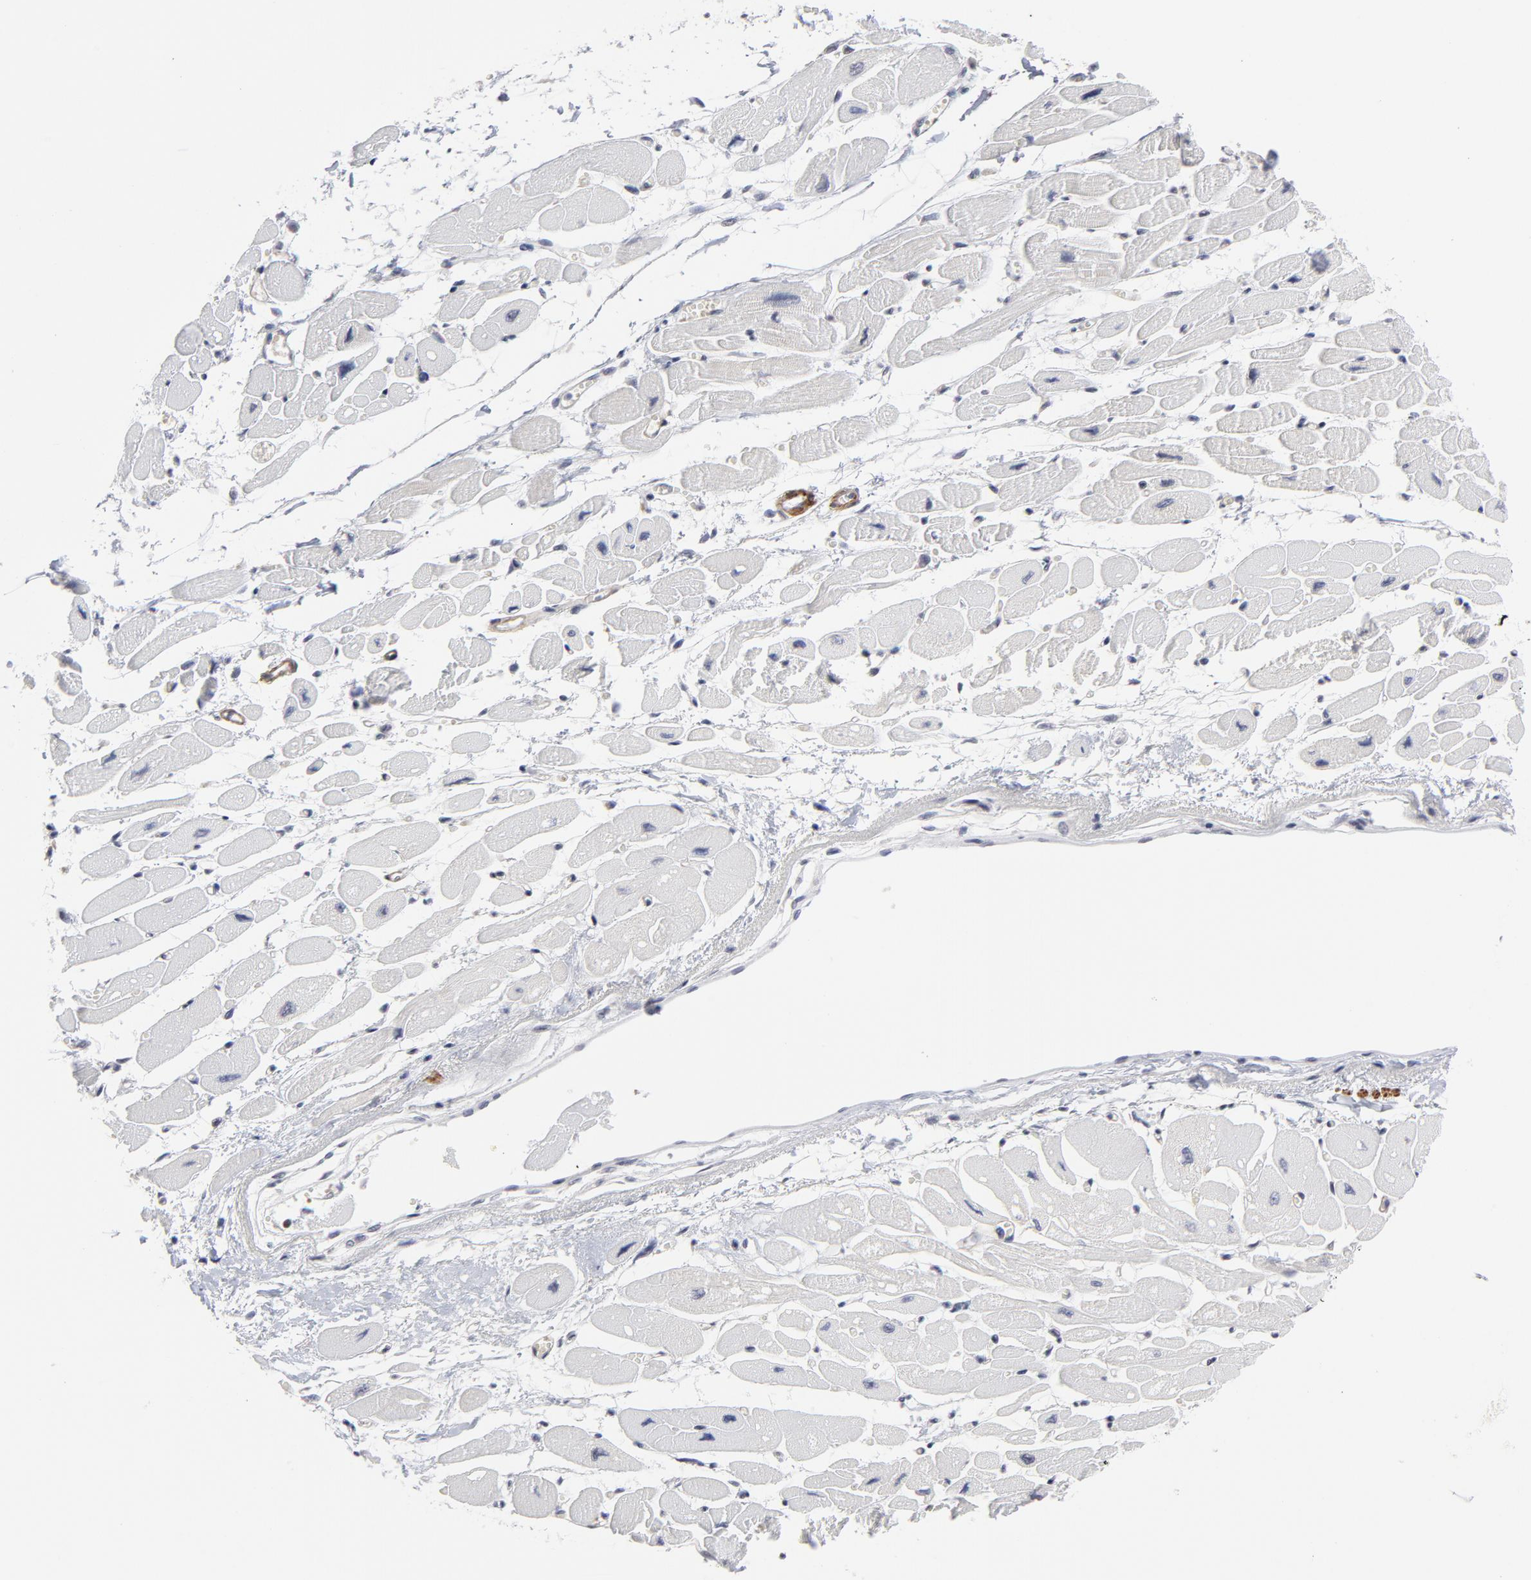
{"staining": {"intensity": "strong", "quantity": ">75%", "location": "nuclear"}, "tissue": "heart muscle", "cell_type": "Cardiomyocytes", "image_type": "normal", "snomed": [{"axis": "morphology", "description": "Normal tissue, NOS"}, {"axis": "topography", "description": "Heart"}], "caption": "Approximately >75% of cardiomyocytes in unremarkable human heart muscle show strong nuclear protein expression as visualized by brown immunohistochemical staining.", "gene": "CTCF", "patient": {"sex": "female", "age": 54}}